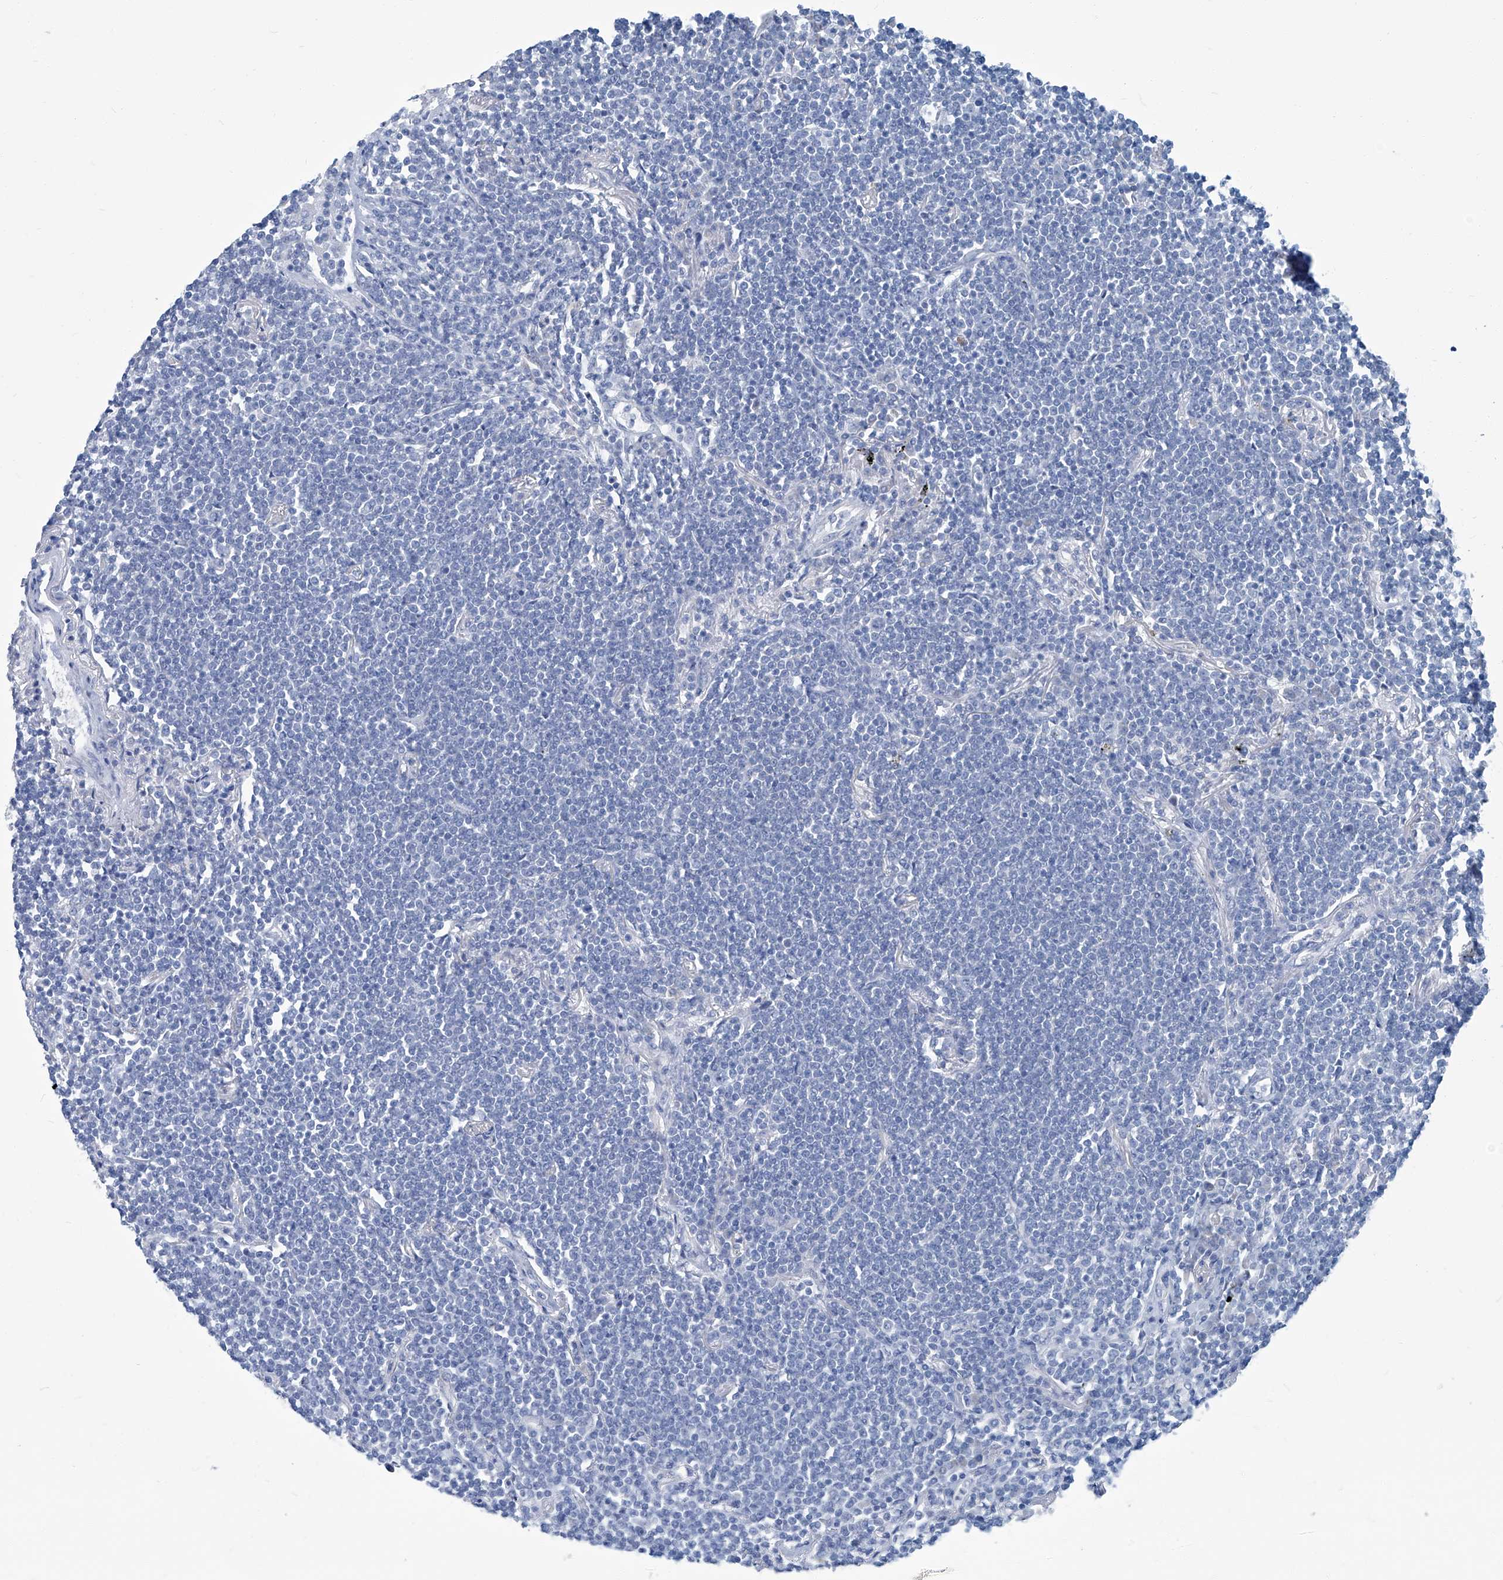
{"staining": {"intensity": "negative", "quantity": "none", "location": "none"}, "tissue": "lymphoma", "cell_type": "Tumor cells", "image_type": "cancer", "snomed": [{"axis": "morphology", "description": "Malignant lymphoma, non-Hodgkin's type, Low grade"}, {"axis": "topography", "description": "Lung"}], "caption": "Tumor cells show no significant staining in low-grade malignant lymphoma, non-Hodgkin's type.", "gene": "PFKL", "patient": {"sex": "female", "age": 71}}